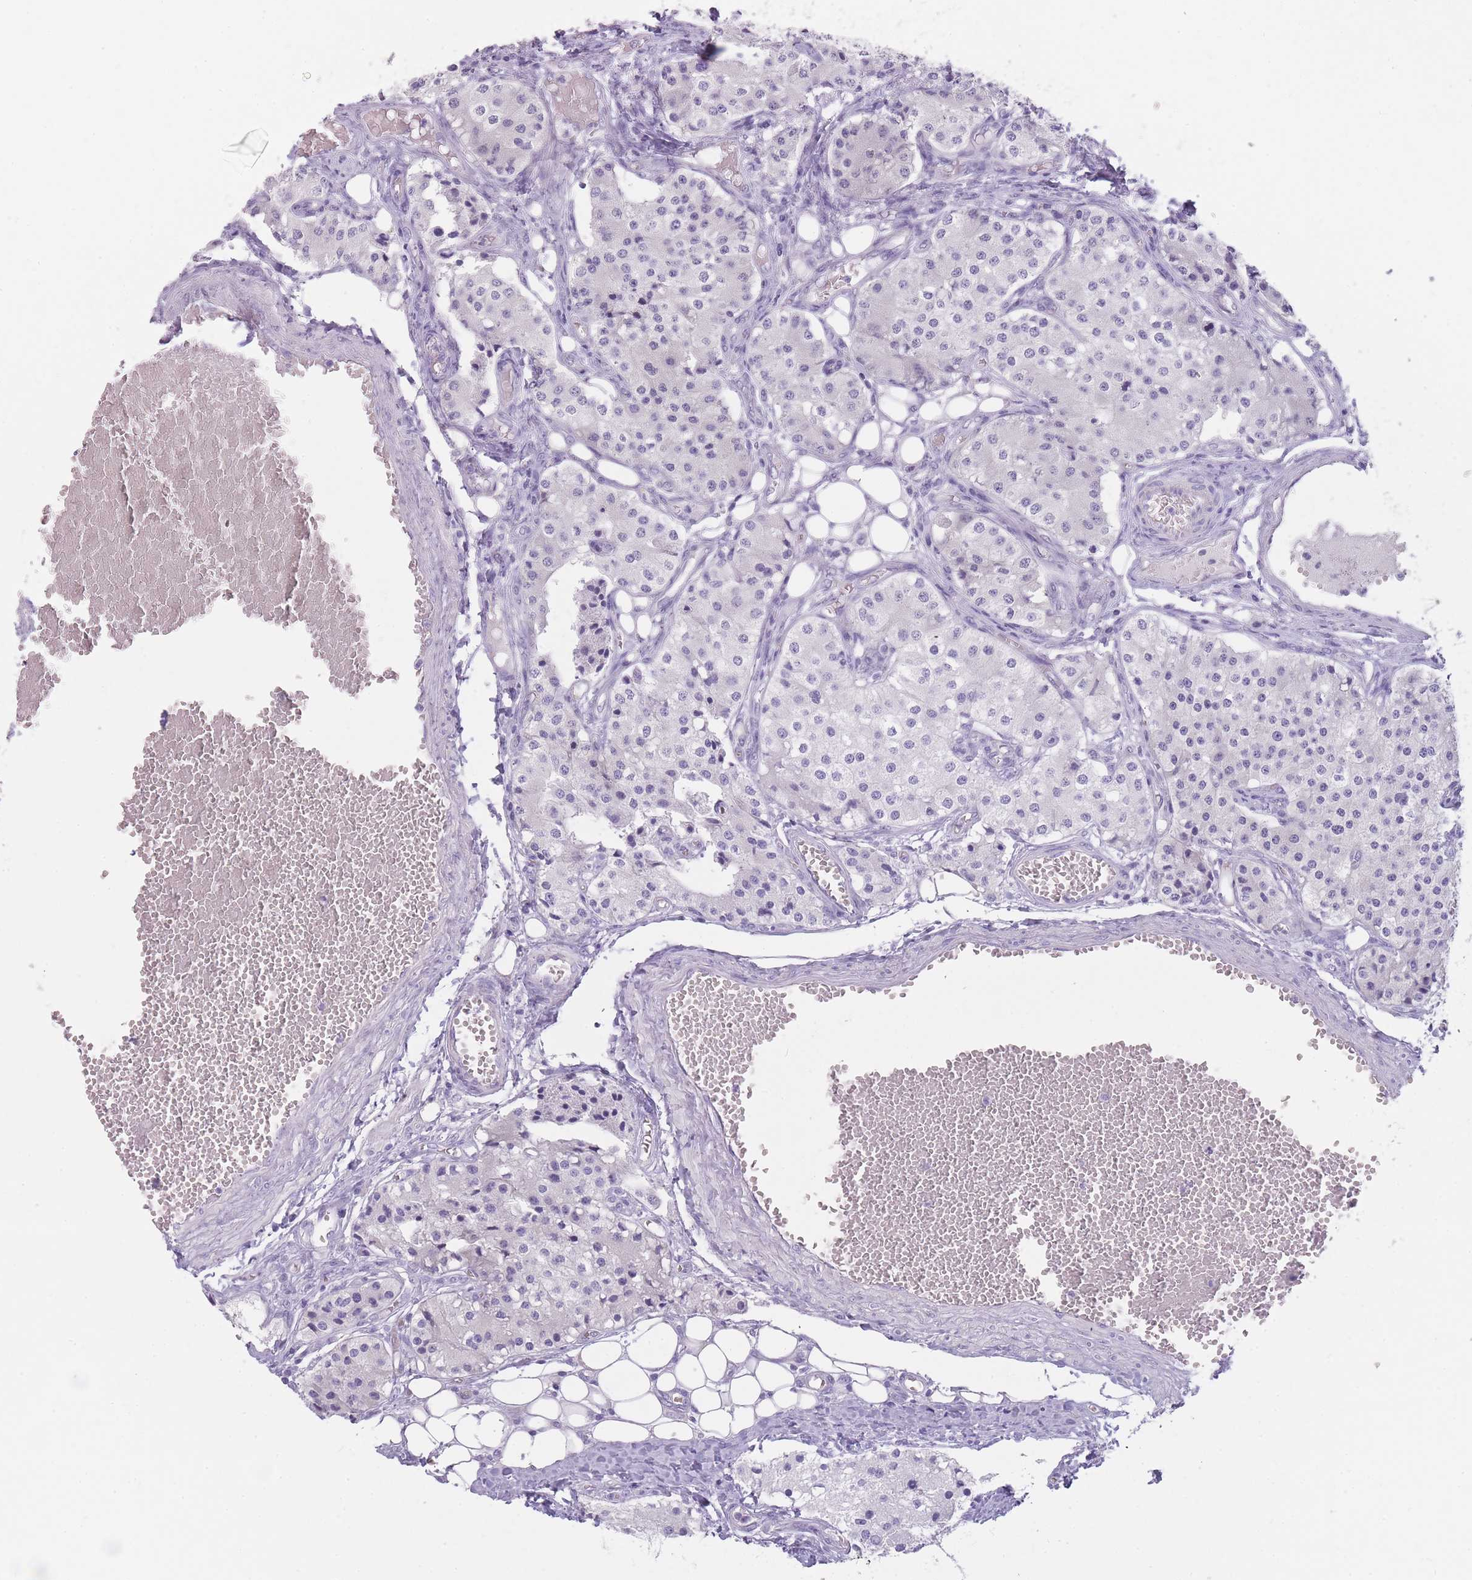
{"staining": {"intensity": "negative", "quantity": "none", "location": "none"}, "tissue": "carcinoid", "cell_type": "Tumor cells", "image_type": "cancer", "snomed": [{"axis": "morphology", "description": "Carcinoid, malignant, NOS"}, {"axis": "topography", "description": "Colon"}], "caption": "This is an immunohistochemistry photomicrograph of human carcinoid. There is no staining in tumor cells.", "gene": "TCP11", "patient": {"sex": "female", "age": 52}}